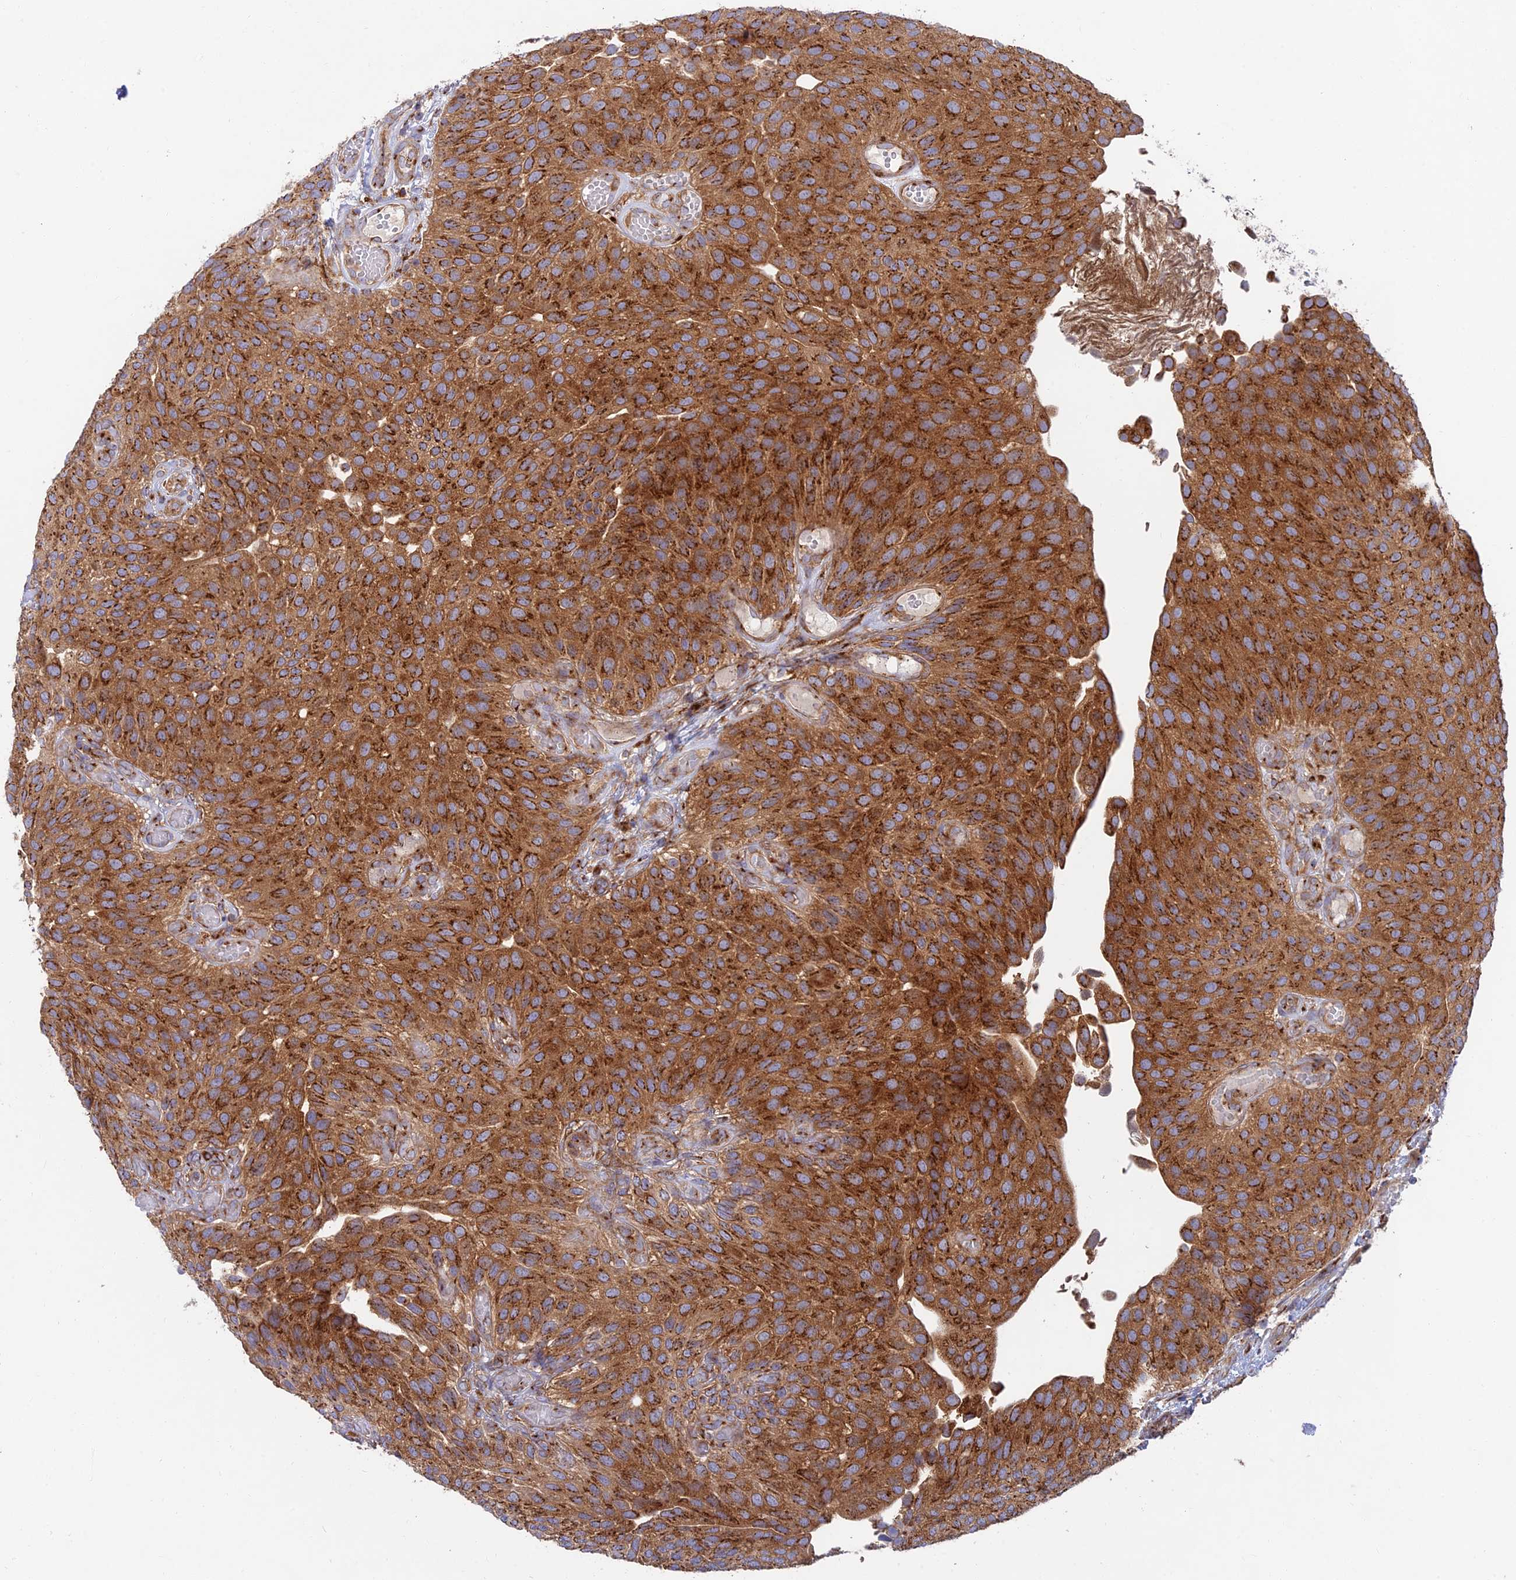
{"staining": {"intensity": "strong", "quantity": ">75%", "location": "cytoplasmic/membranous"}, "tissue": "urothelial cancer", "cell_type": "Tumor cells", "image_type": "cancer", "snomed": [{"axis": "morphology", "description": "Urothelial carcinoma, Low grade"}, {"axis": "topography", "description": "Urinary bladder"}], "caption": "There is high levels of strong cytoplasmic/membranous positivity in tumor cells of urothelial cancer, as demonstrated by immunohistochemical staining (brown color).", "gene": "GOLGA3", "patient": {"sex": "male", "age": 89}}